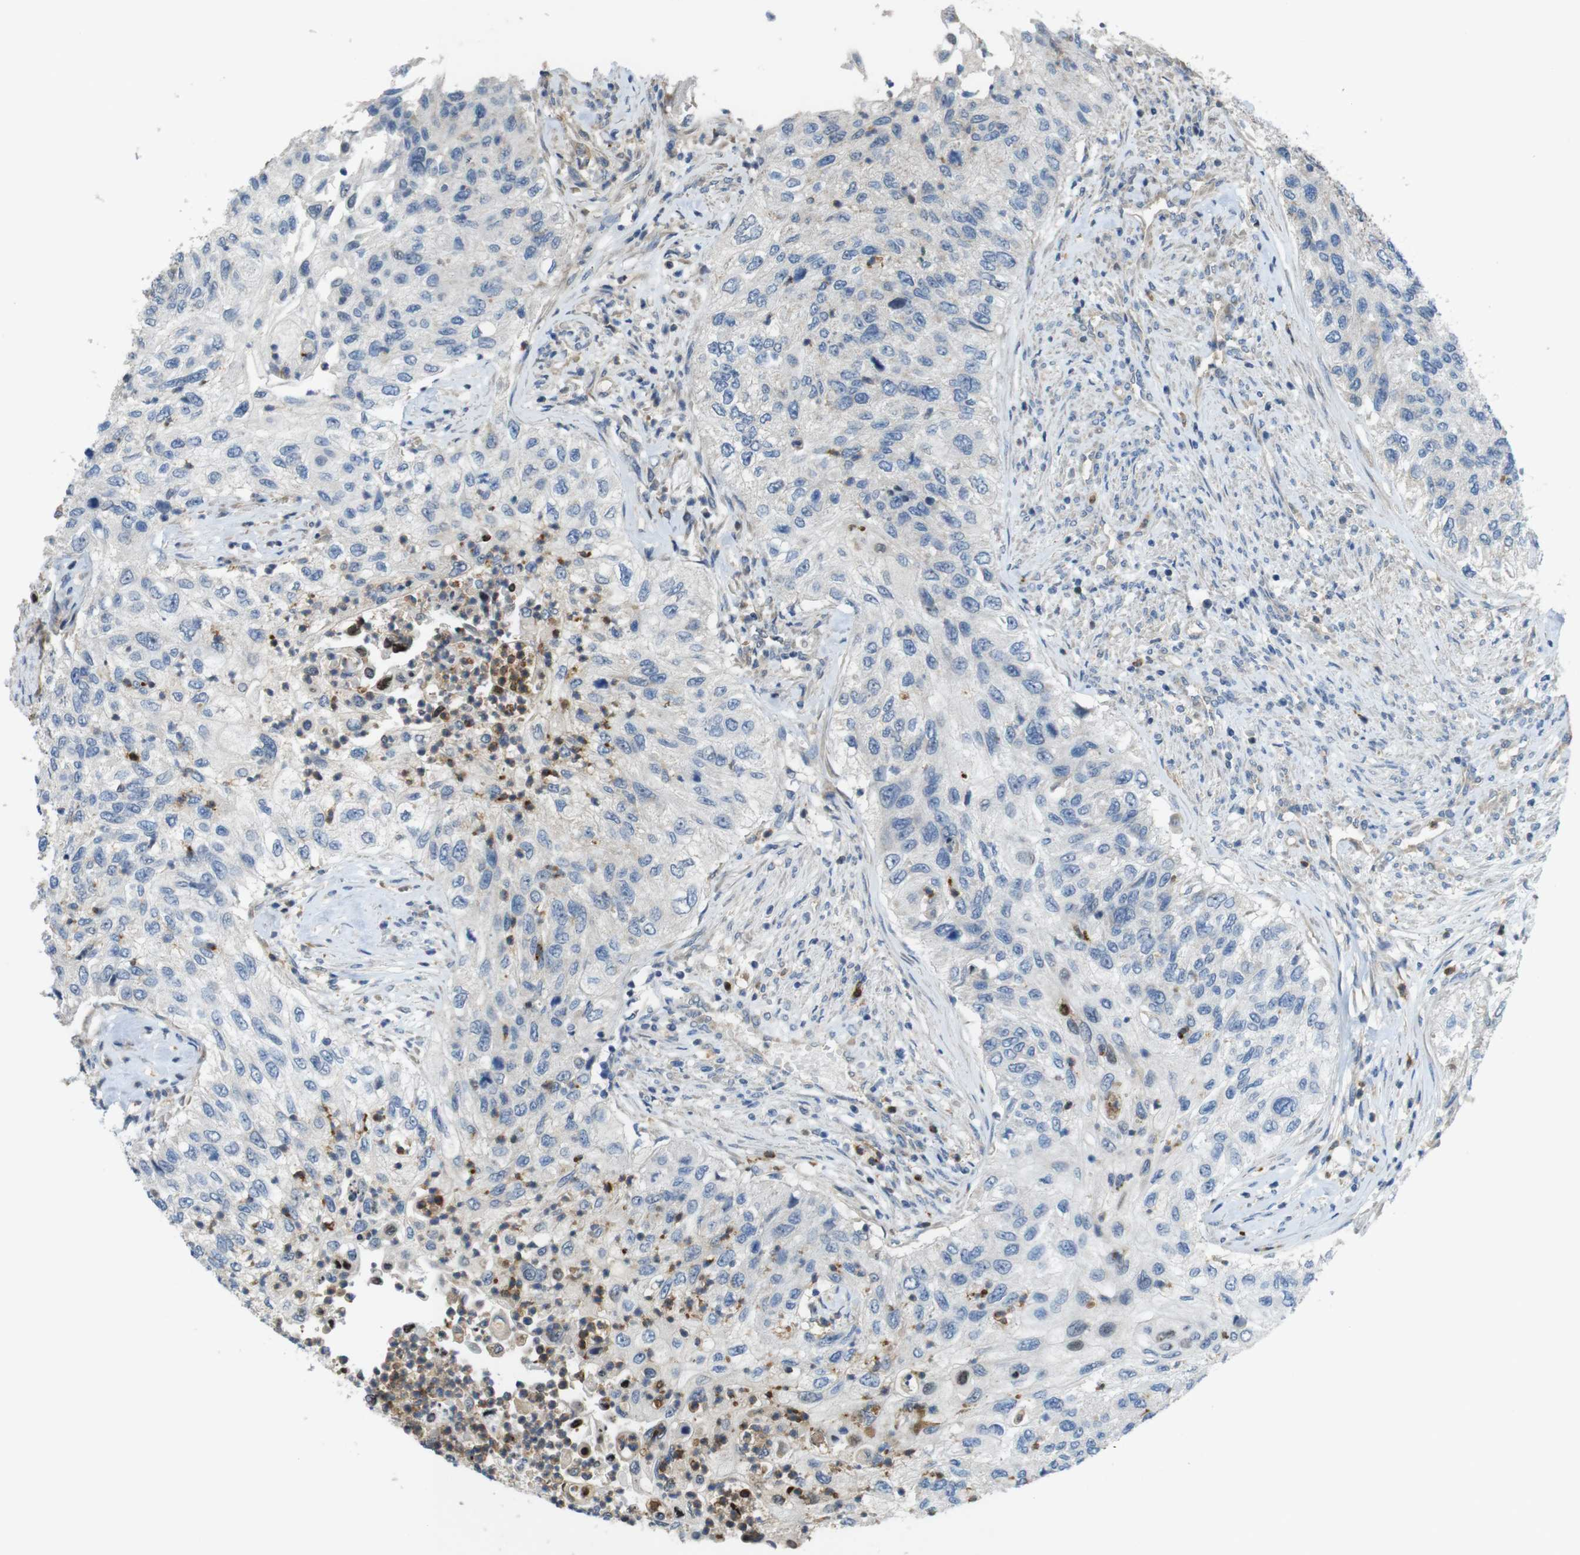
{"staining": {"intensity": "negative", "quantity": "none", "location": "none"}, "tissue": "urothelial cancer", "cell_type": "Tumor cells", "image_type": "cancer", "snomed": [{"axis": "morphology", "description": "Urothelial carcinoma, High grade"}, {"axis": "topography", "description": "Urinary bladder"}], "caption": "Human high-grade urothelial carcinoma stained for a protein using IHC displays no positivity in tumor cells.", "gene": "PCDH10", "patient": {"sex": "female", "age": 60}}